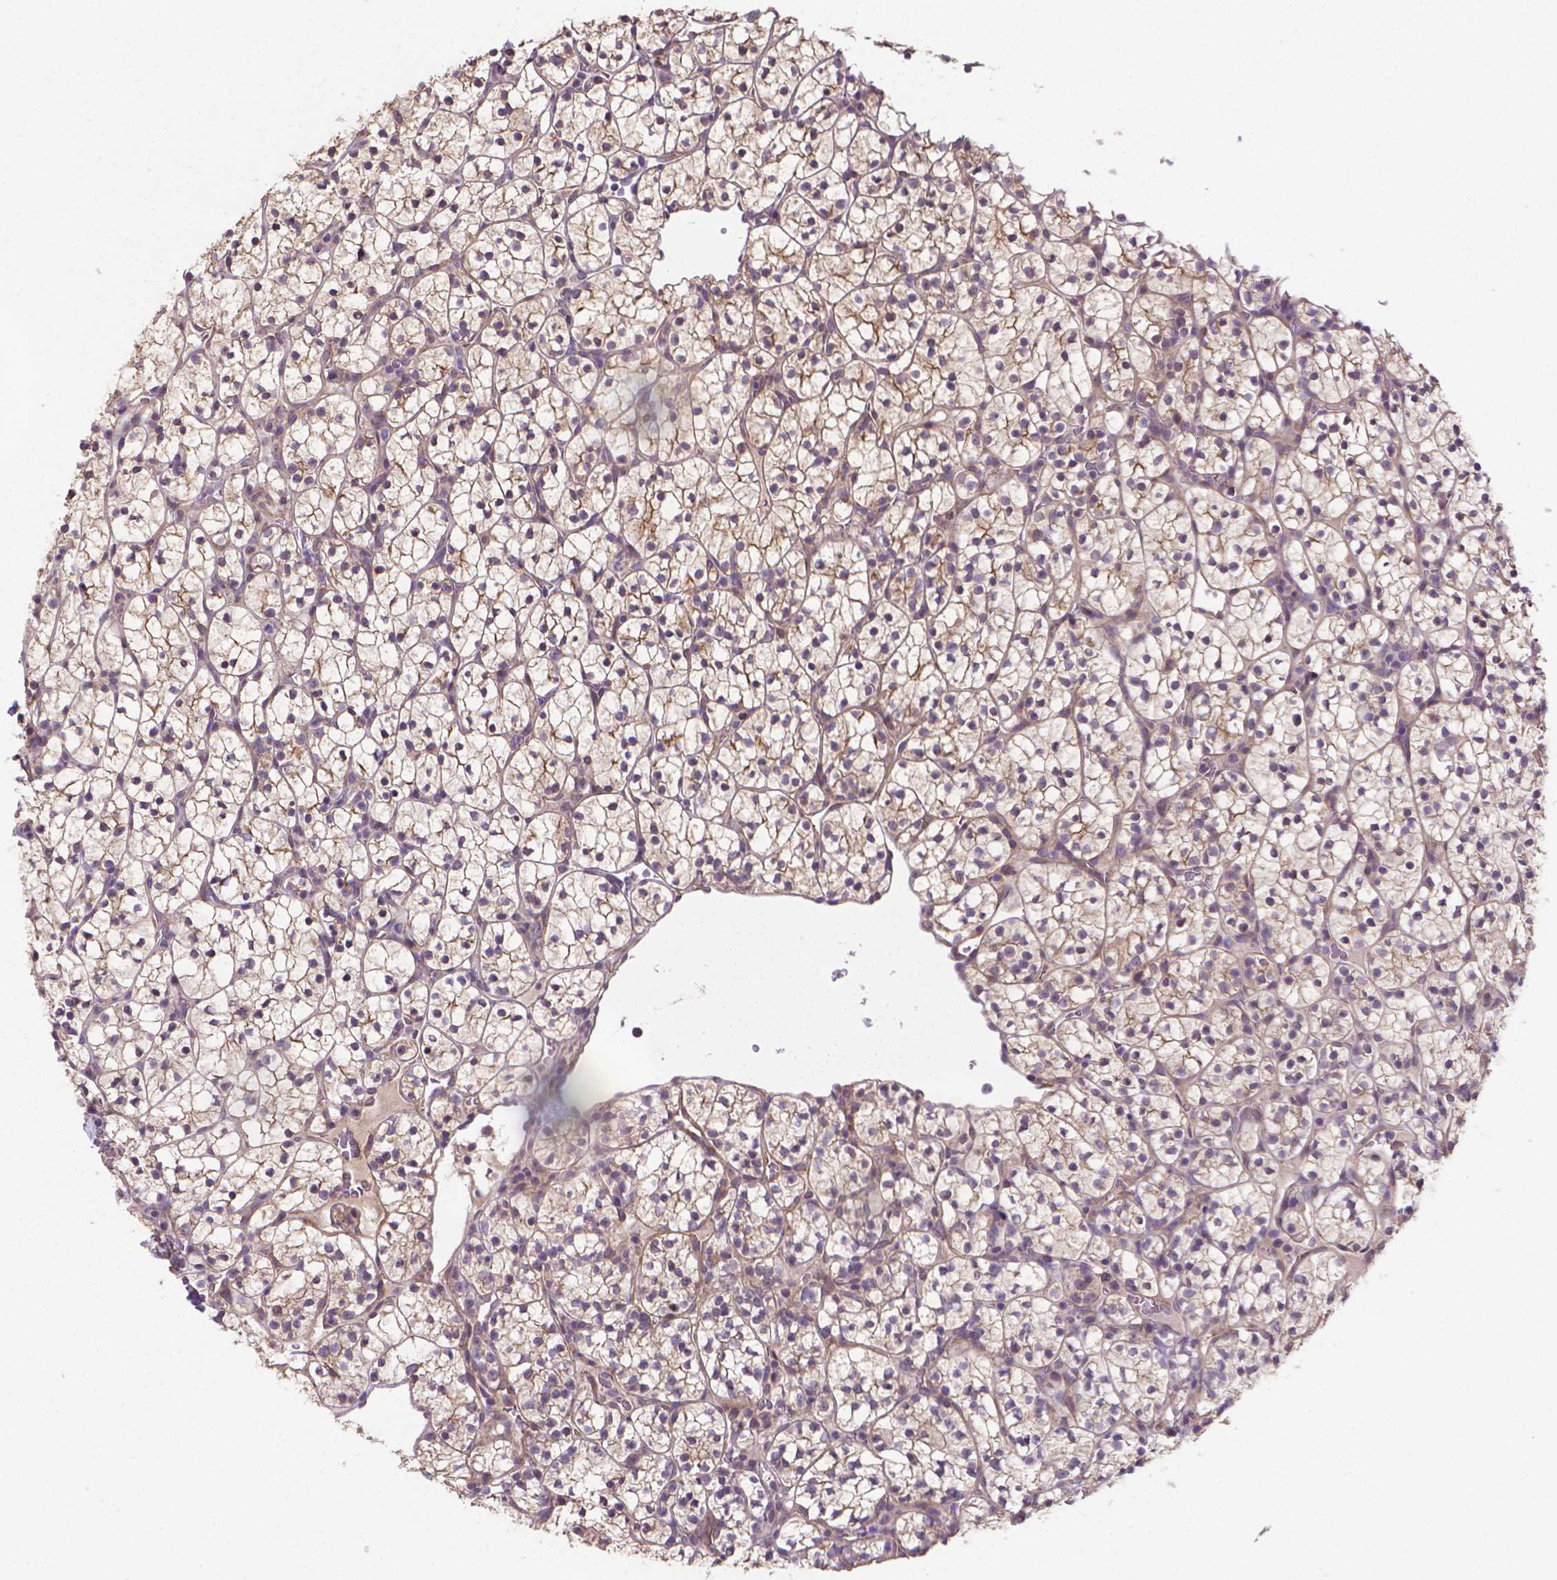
{"staining": {"intensity": "moderate", "quantity": "25%-75%", "location": "cytoplasmic/membranous"}, "tissue": "renal cancer", "cell_type": "Tumor cells", "image_type": "cancer", "snomed": [{"axis": "morphology", "description": "Adenocarcinoma, NOS"}, {"axis": "topography", "description": "Kidney"}], "caption": "High-power microscopy captured an IHC histopathology image of renal cancer (adenocarcinoma), revealing moderate cytoplasmic/membranous positivity in about 25%-75% of tumor cells.", "gene": "GPR63", "patient": {"sex": "female", "age": 89}}